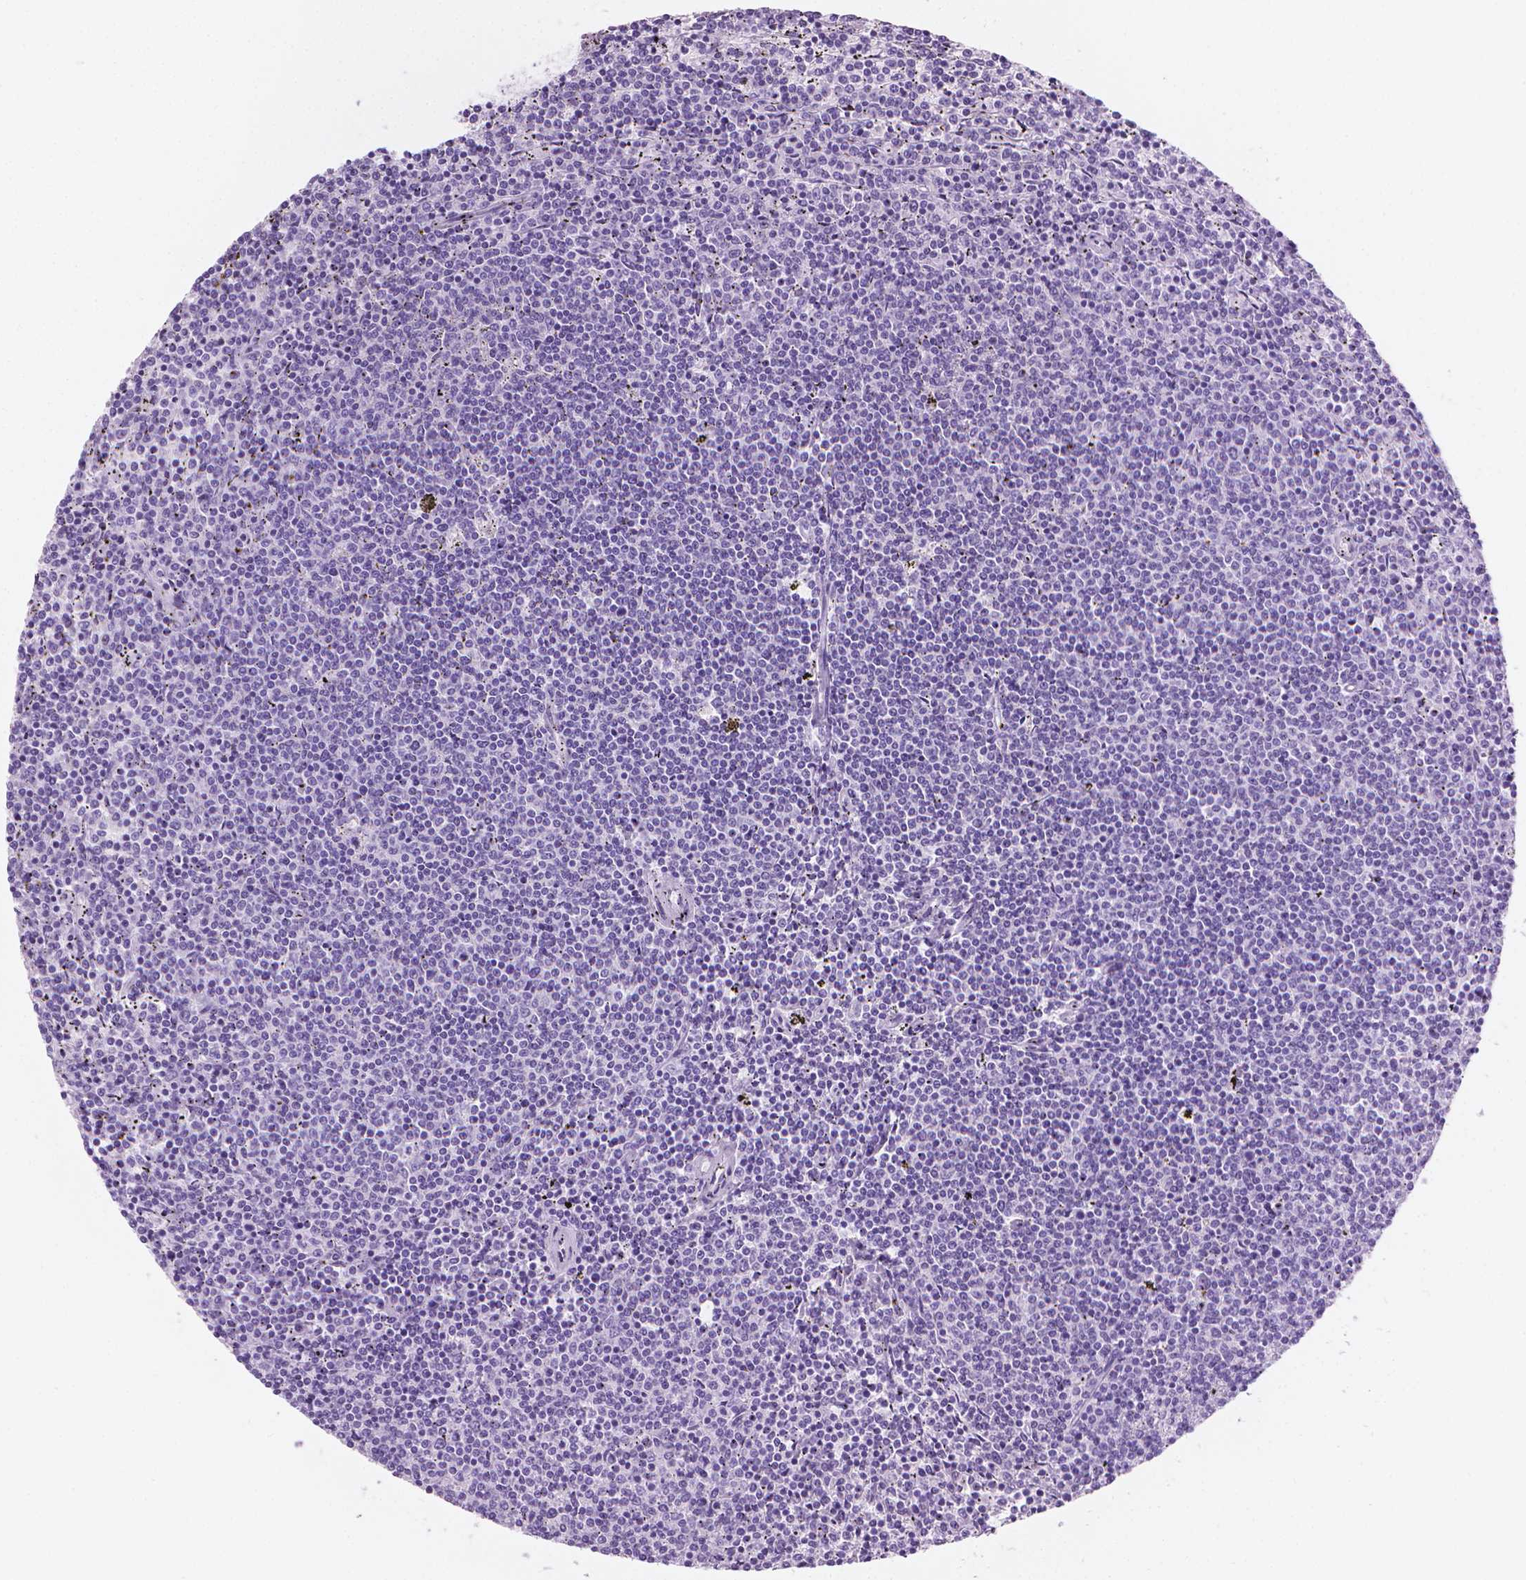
{"staining": {"intensity": "negative", "quantity": "none", "location": "none"}, "tissue": "lymphoma", "cell_type": "Tumor cells", "image_type": "cancer", "snomed": [{"axis": "morphology", "description": "Malignant lymphoma, non-Hodgkin's type, Low grade"}, {"axis": "topography", "description": "Spleen"}], "caption": "The micrograph exhibits no staining of tumor cells in lymphoma.", "gene": "TTC29", "patient": {"sex": "female", "age": 50}}